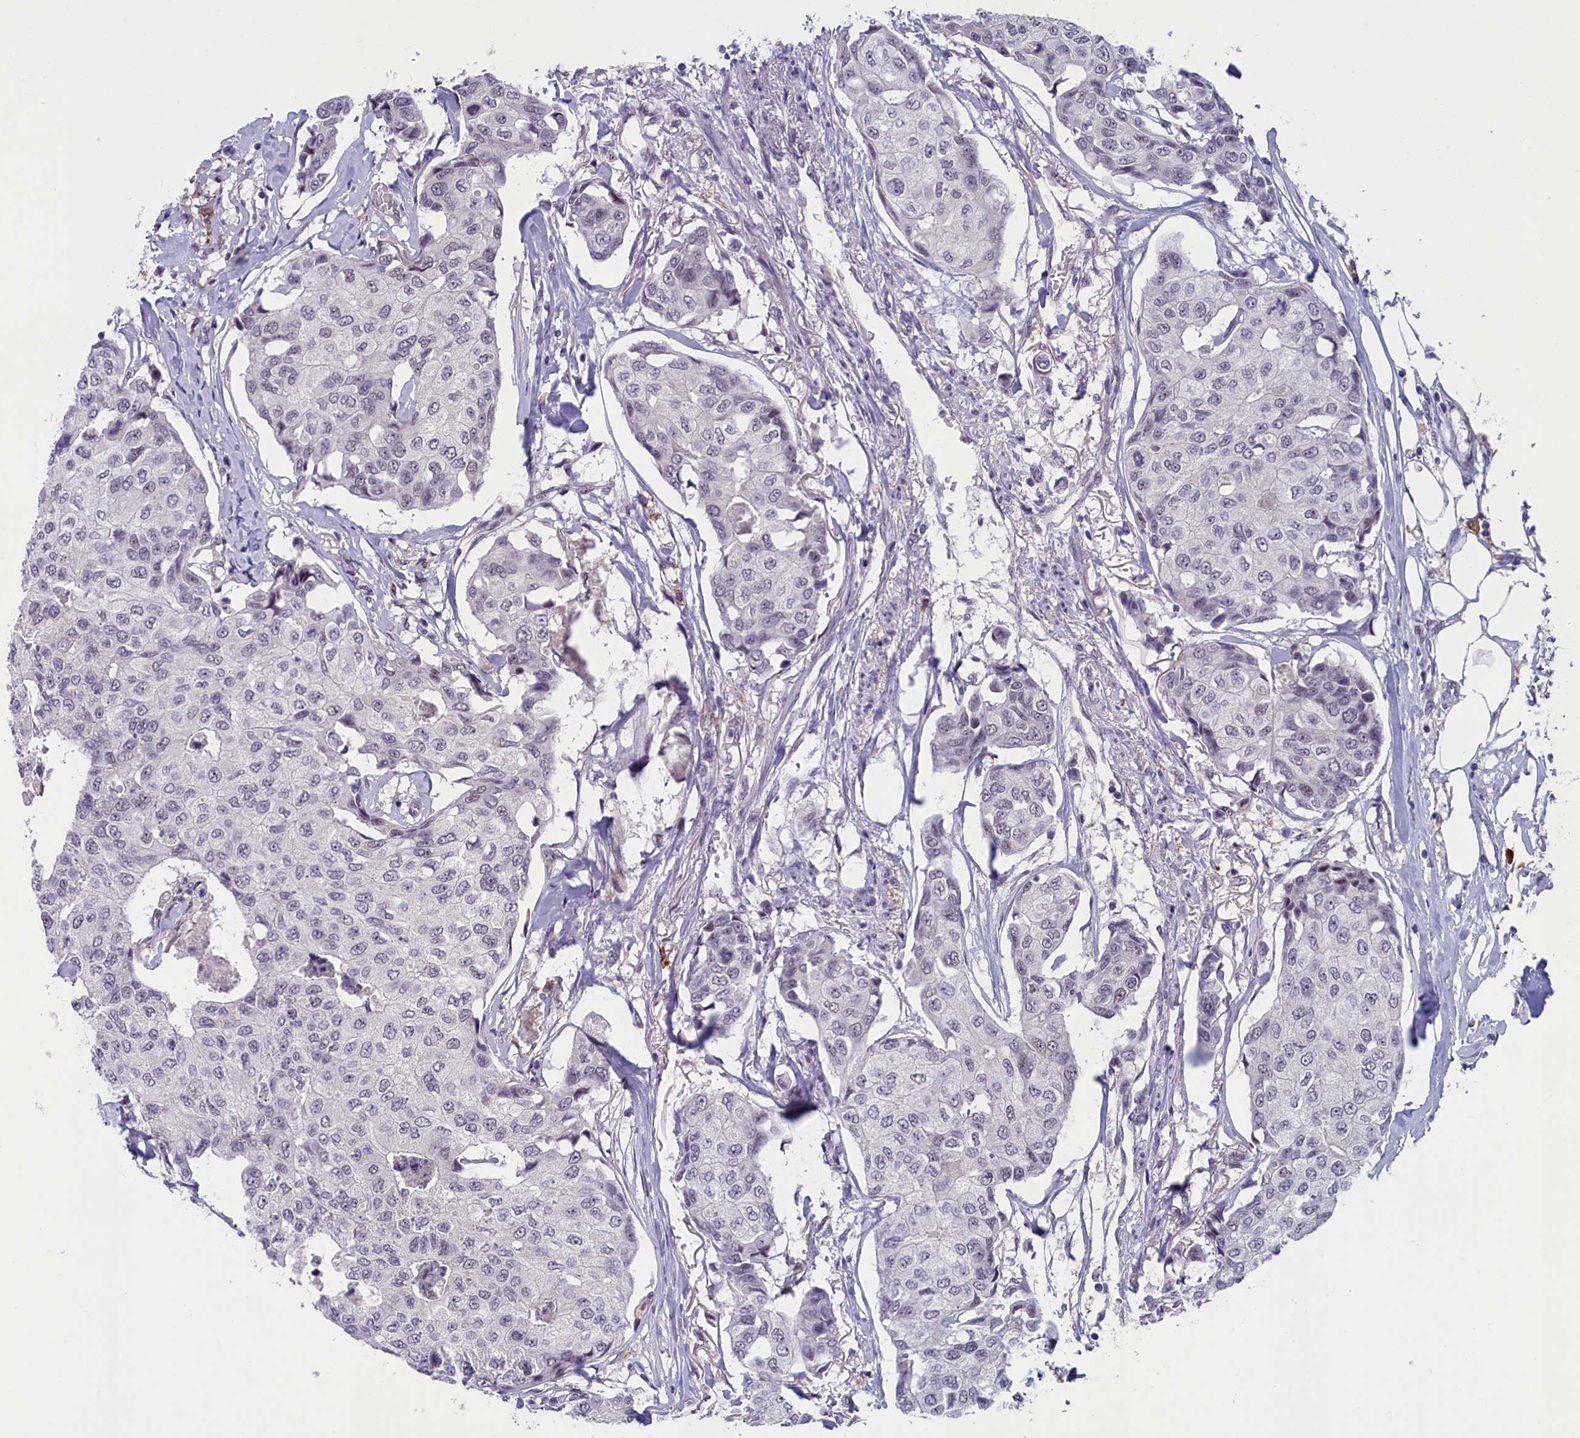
{"staining": {"intensity": "negative", "quantity": "none", "location": "none"}, "tissue": "breast cancer", "cell_type": "Tumor cells", "image_type": "cancer", "snomed": [{"axis": "morphology", "description": "Duct carcinoma"}, {"axis": "topography", "description": "Breast"}], "caption": "High magnification brightfield microscopy of breast cancer (intraductal carcinoma) stained with DAB (3,3'-diaminobenzidine) (brown) and counterstained with hematoxylin (blue): tumor cells show no significant positivity.", "gene": "CNEP1R1", "patient": {"sex": "female", "age": 80}}